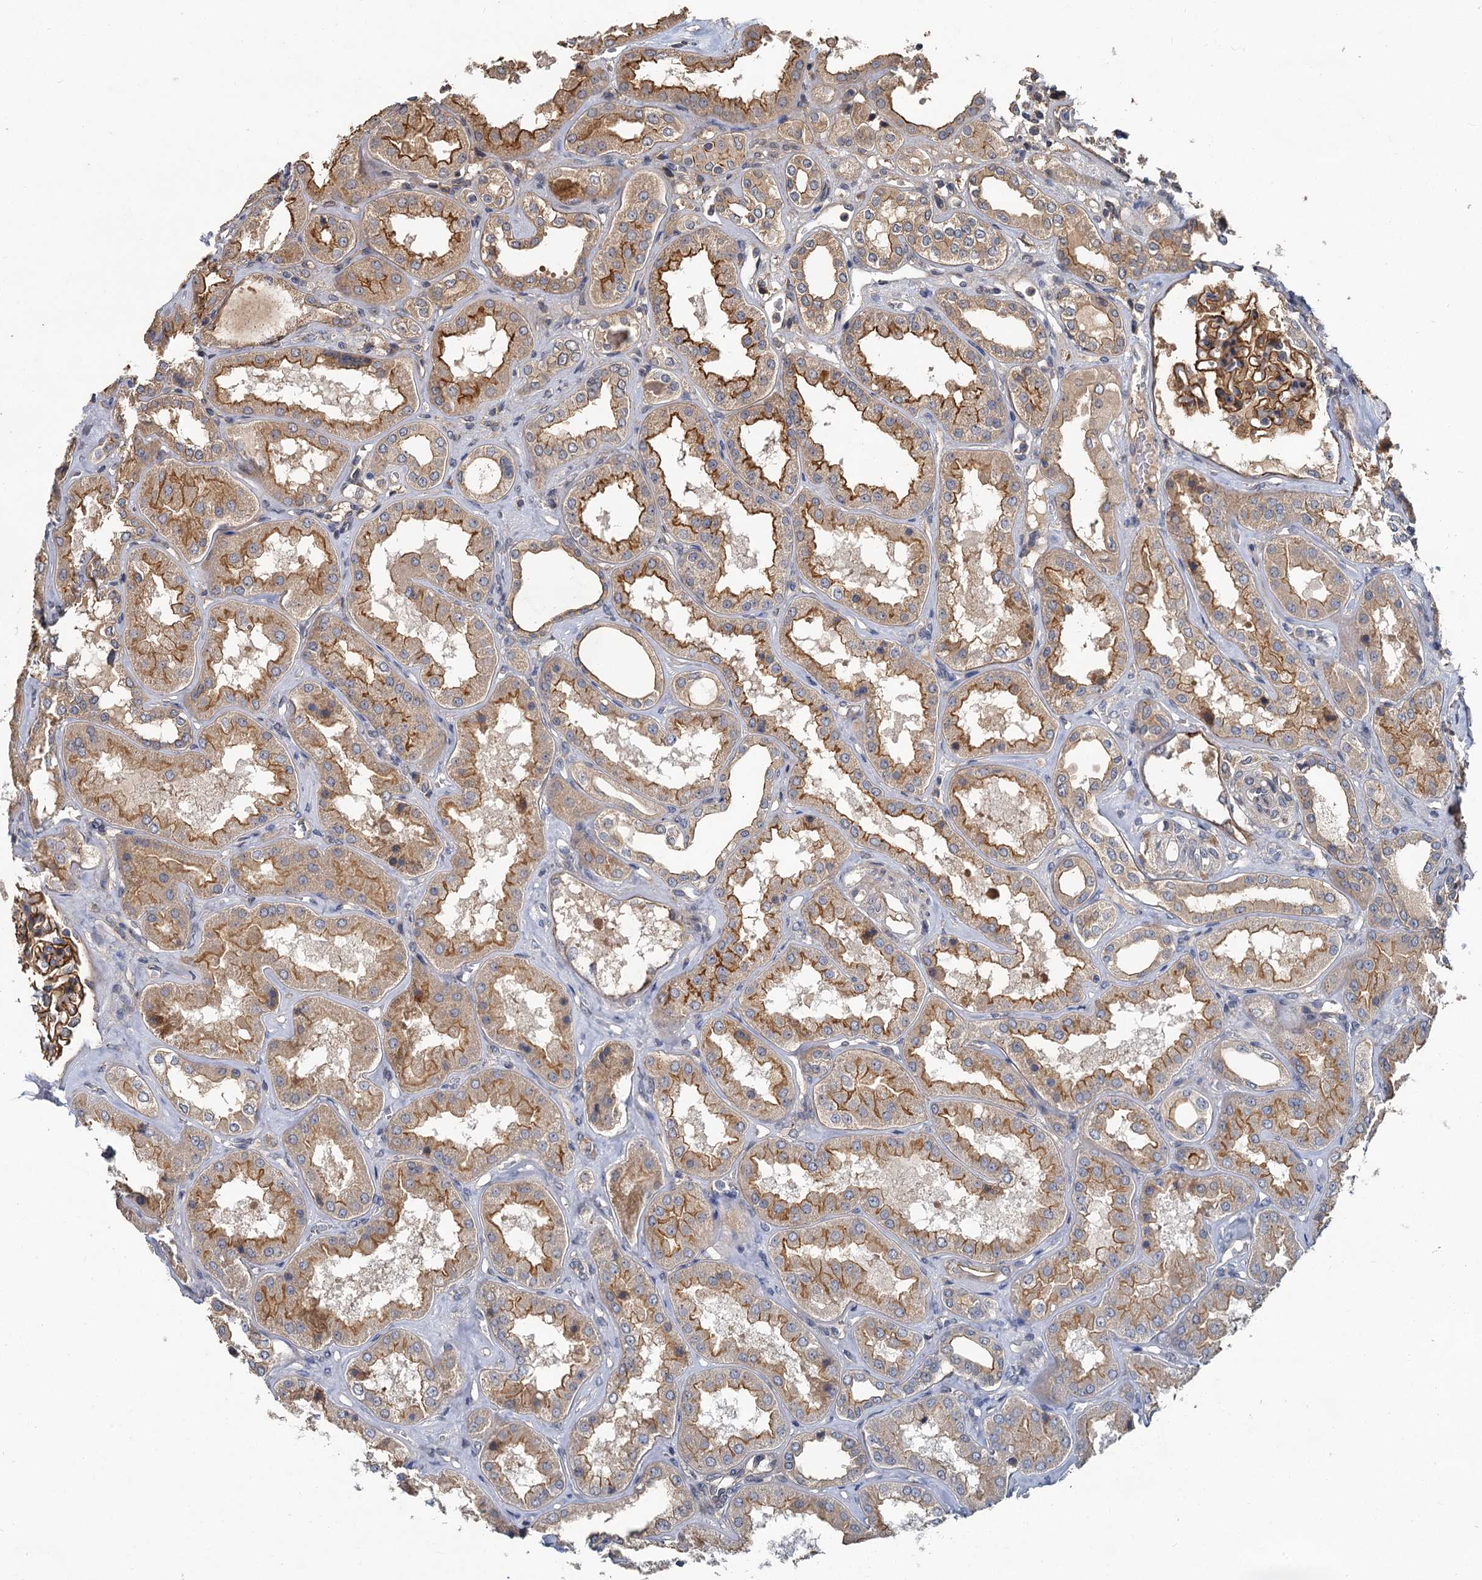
{"staining": {"intensity": "moderate", "quantity": ">75%", "location": "cytoplasmic/membranous"}, "tissue": "kidney", "cell_type": "Cells in glomeruli", "image_type": "normal", "snomed": [{"axis": "morphology", "description": "Normal tissue, NOS"}, {"axis": "topography", "description": "Kidney"}], "caption": "The histopathology image reveals staining of normal kidney, revealing moderate cytoplasmic/membranous protein staining (brown color) within cells in glomeruli. The staining is performed using DAB (3,3'-diaminobenzidine) brown chromogen to label protein expression. The nuclei are counter-stained blue using hematoxylin.", "gene": "ZNF324", "patient": {"sex": "female", "age": 56}}